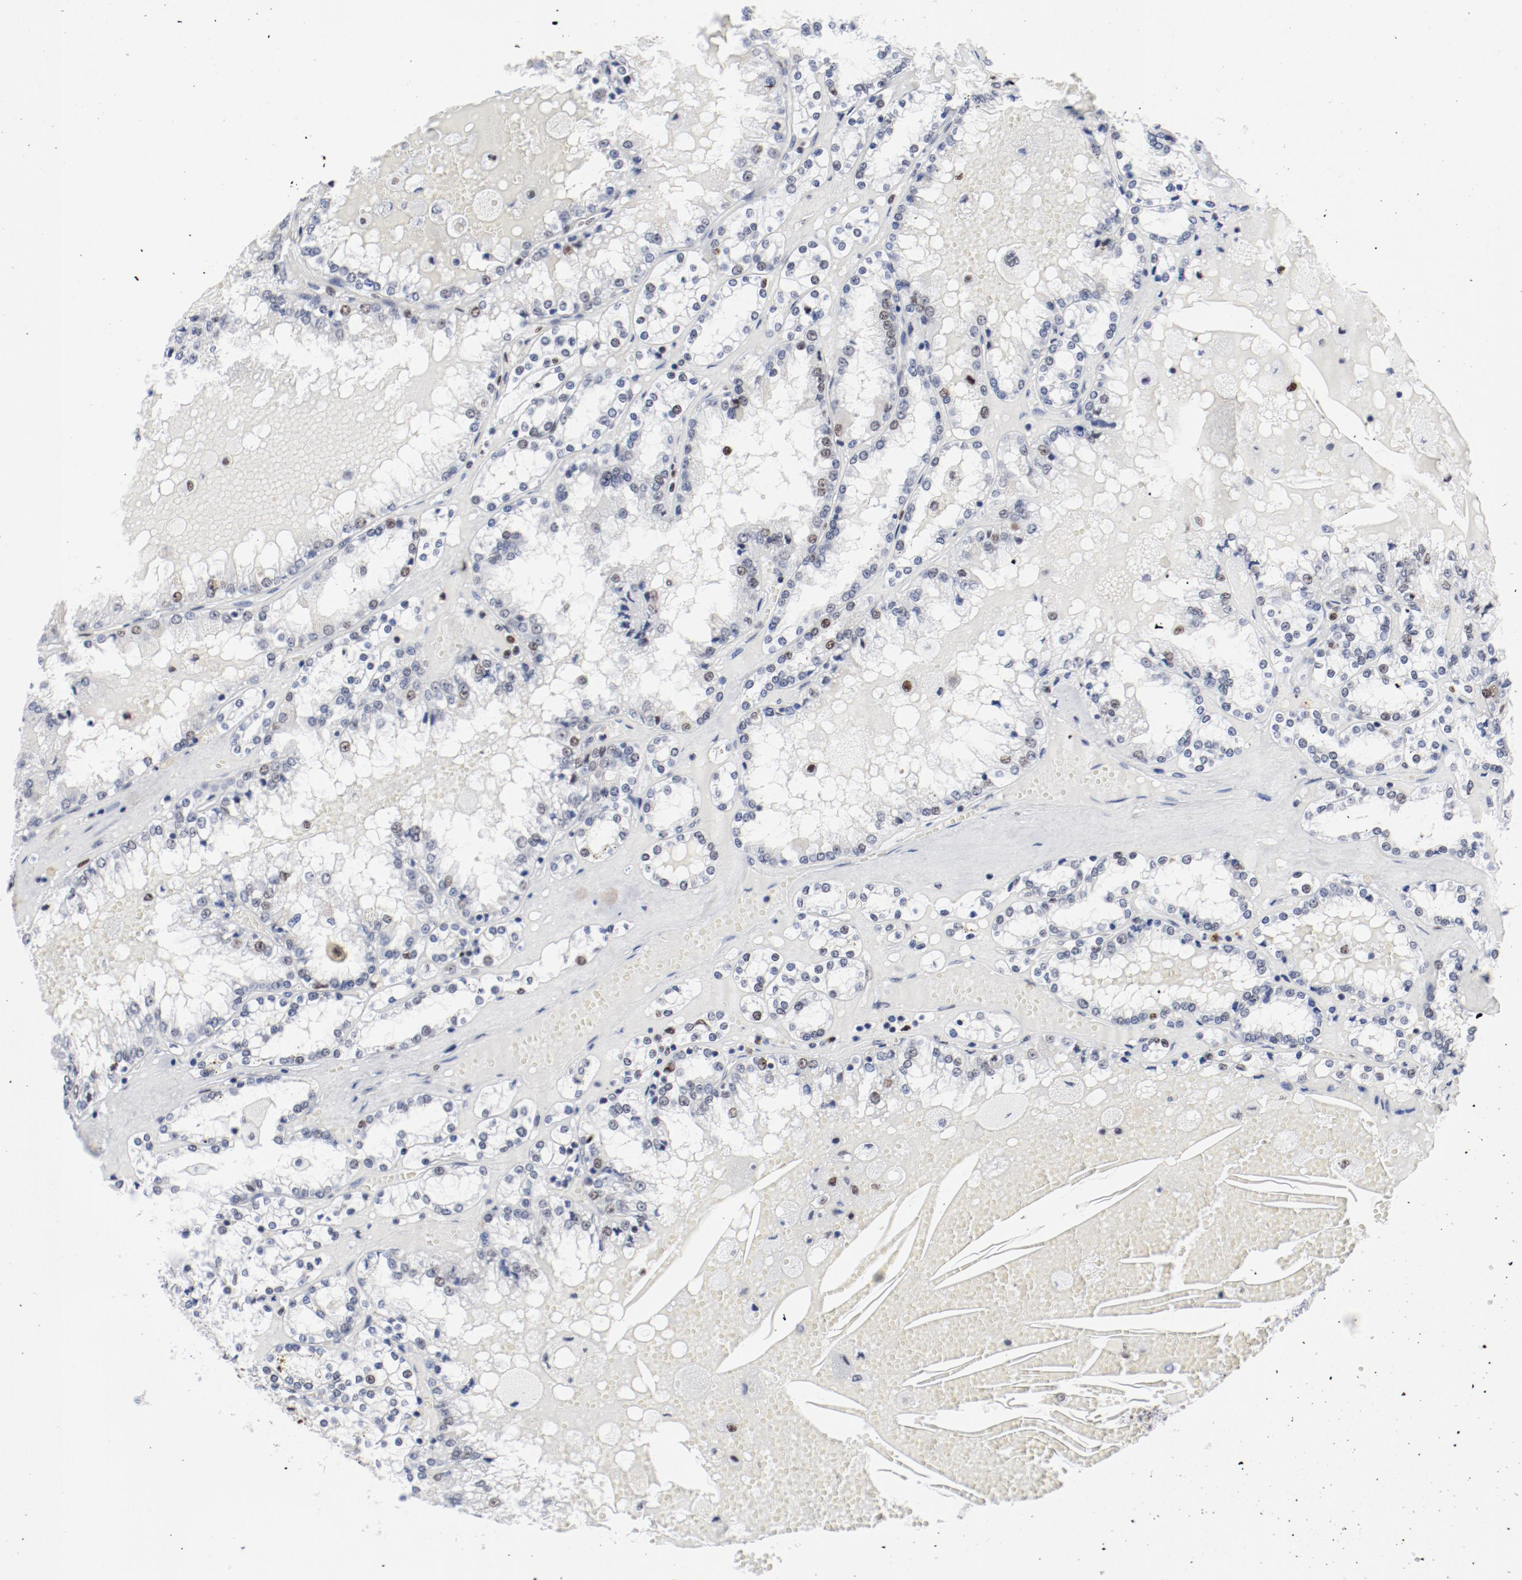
{"staining": {"intensity": "weak", "quantity": "<25%", "location": "nuclear"}, "tissue": "renal cancer", "cell_type": "Tumor cells", "image_type": "cancer", "snomed": [{"axis": "morphology", "description": "Adenocarcinoma, NOS"}, {"axis": "topography", "description": "Kidney"}], "caption": "High power microscopy histopathology image of an IHC image of adenocarcinoma (renal), revealing no significant positivity in tumor cells. (DAB immunohistochemistry (IHC) visualized using brightfield microscopy, high magnification).", "gene": "POLD1", "patient": {"sex": "female", "age": 56}}